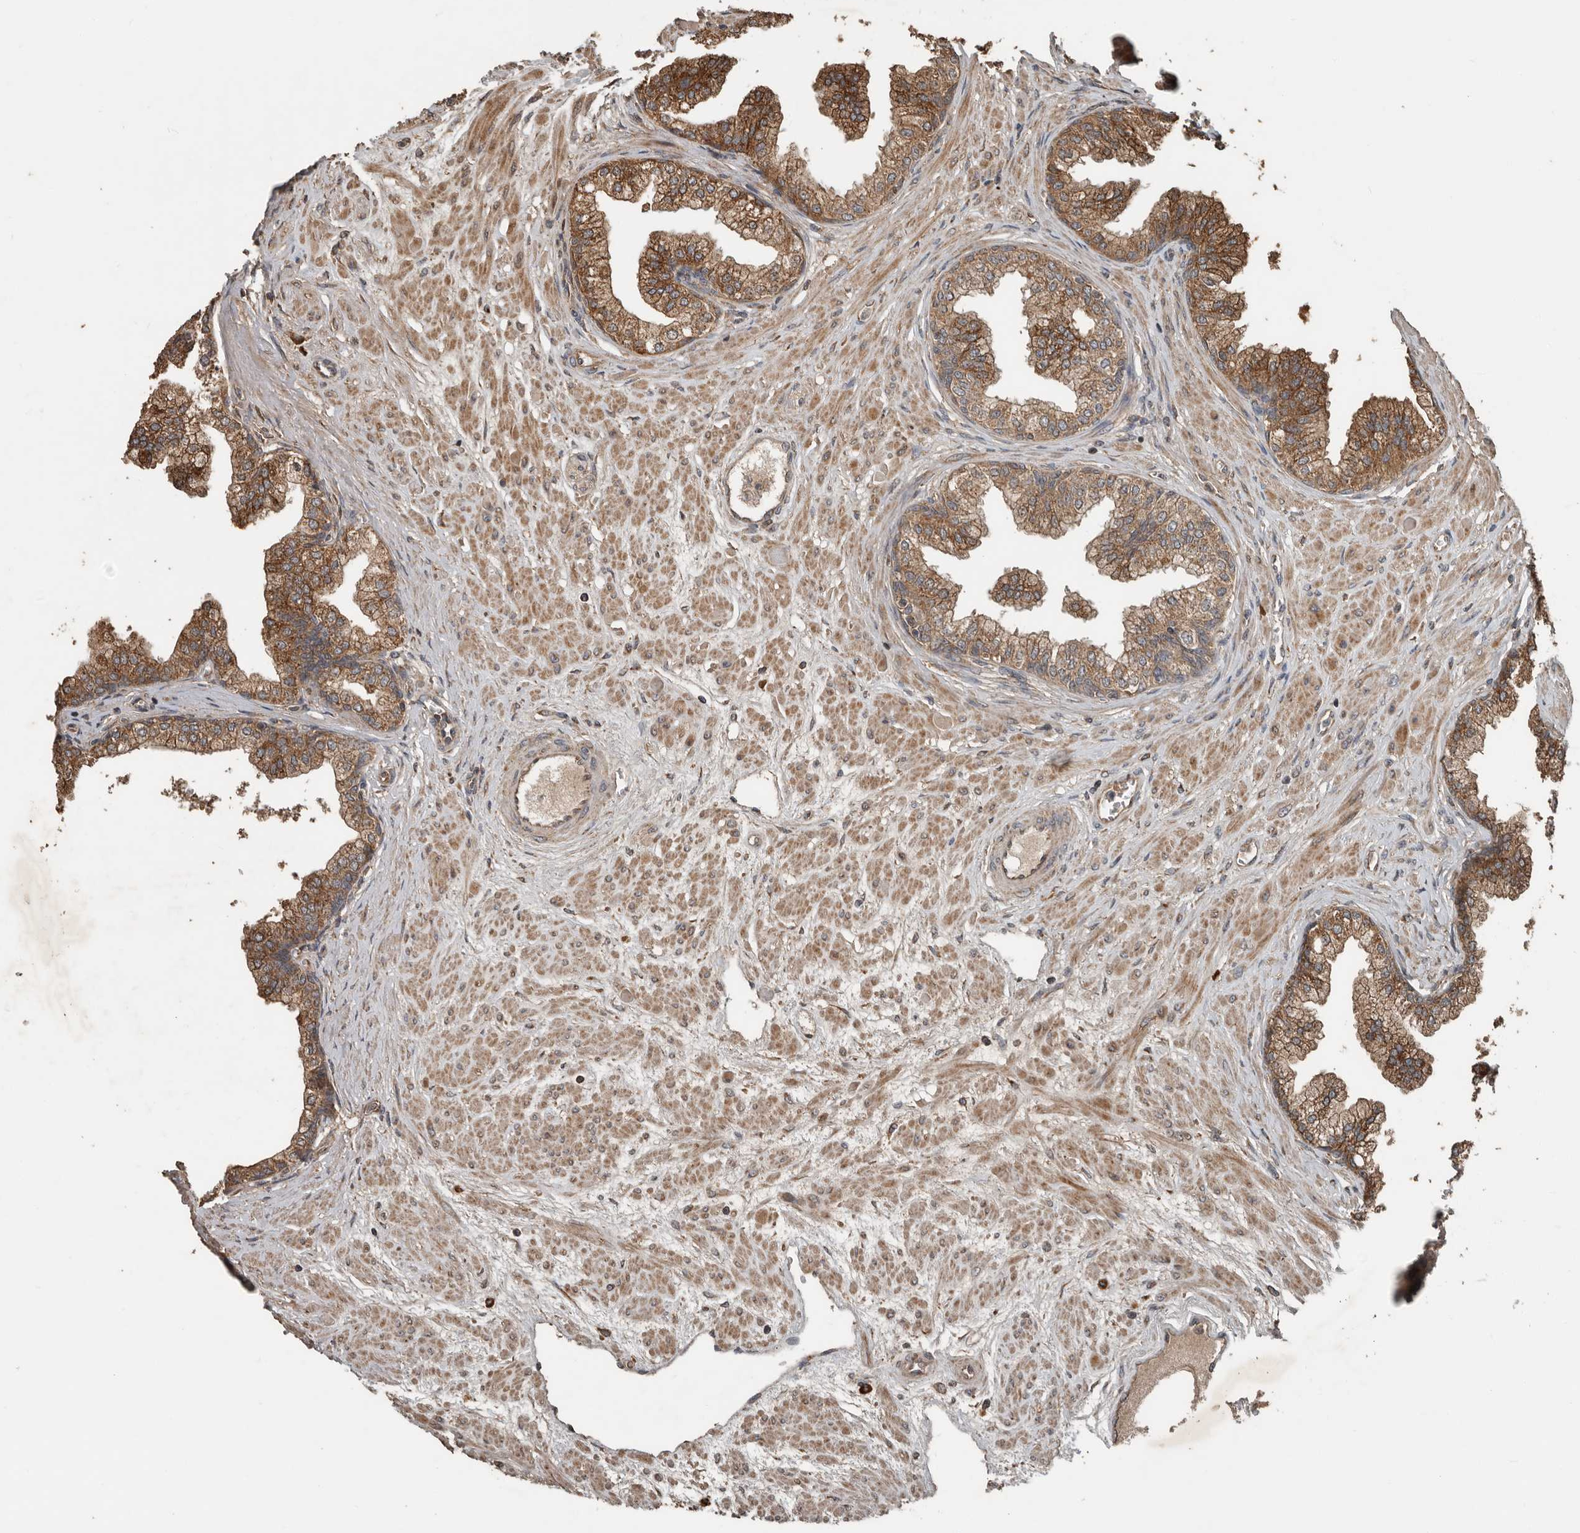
{"staining": {"intensity": "strong", "quantity": ">75%", "location": "cytoplasmic/membranous"}, "tissue": "prostate", "cell_type": "Glandular cells", "image_type": "normal", "snomed": [{"axis": "morphology", "description": "Normal tissue, NOS"}, {"axis": "morphology", "description": "Urothelial carcinoma, Low grade"}, {"axis": "topography", "description": "Urinary bladder"}, {"axis": "topography", "description": "Prostate"}], "caption": "The image displays immunohistochemical staining of benign prostate. There is strong cytoplasmic/membranous staining is appreciated in approximately >75% of glandular cells.", "gene": "RNF207", "patient": {"sex": "male", "age": 60}}